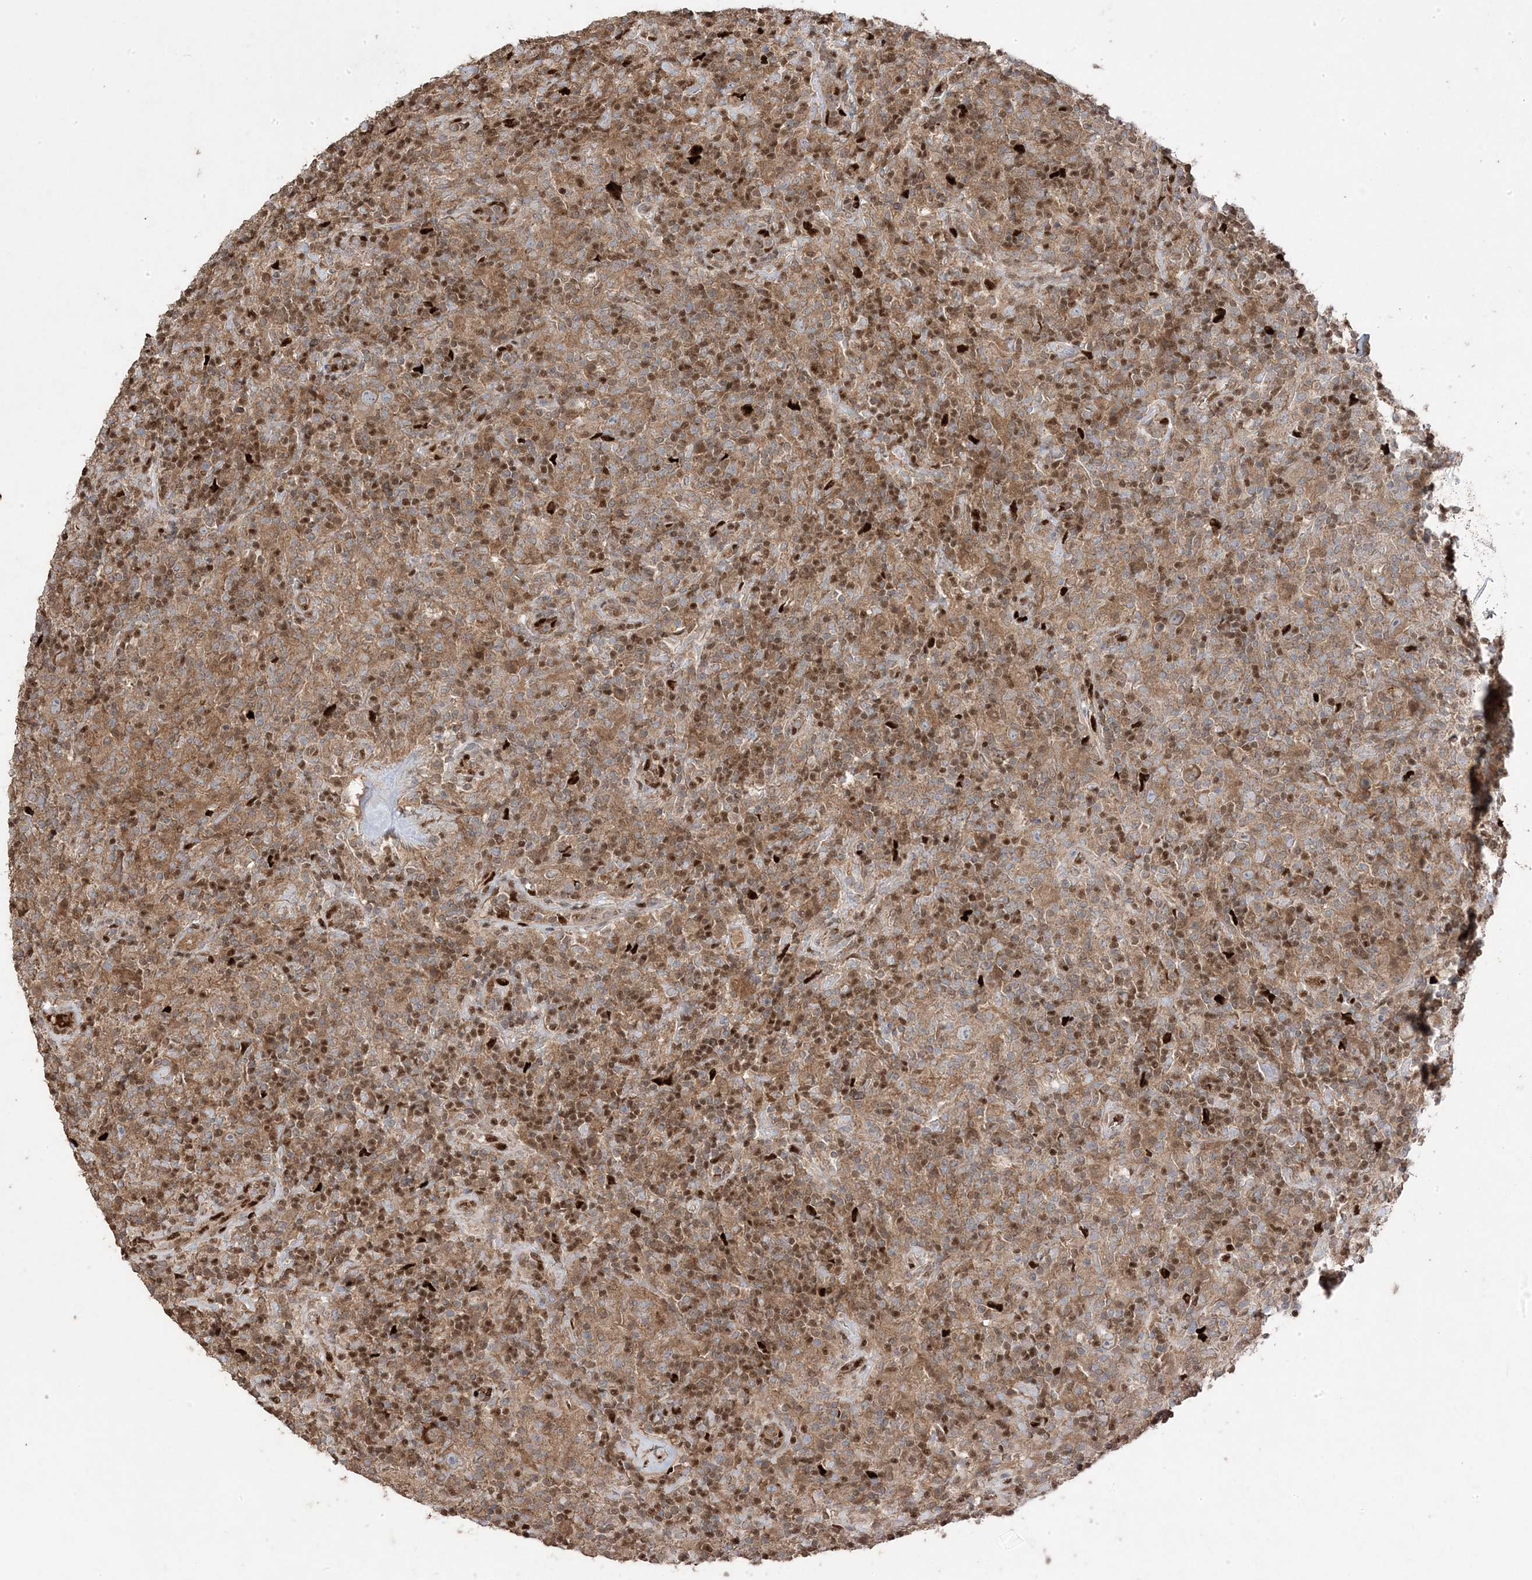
{"staining": {"intensity": "weak", "quantity": ">75%", "location": "cytoplasmic/membranous"}, "tissue": "lymphoma", "cell_type": "Tumor cells", "image_type": "cancer", "snomed": [{"axis": "morphology", "description": "Hodgkin's disease, NOS"}, {"axis": "topography", "description": "Lymph node"}], "caption": "Immunohistochemical staining of human lymphoma reveals low levels of weak cytoplasmic/membranous expression in approximately >75% of tumor cells. Immunohistochemistry (ihc) stains the protein in brown and the nuclei are stained blue.", "gene": "PPOX", "patient": {"sex": "male", "age": 70}}